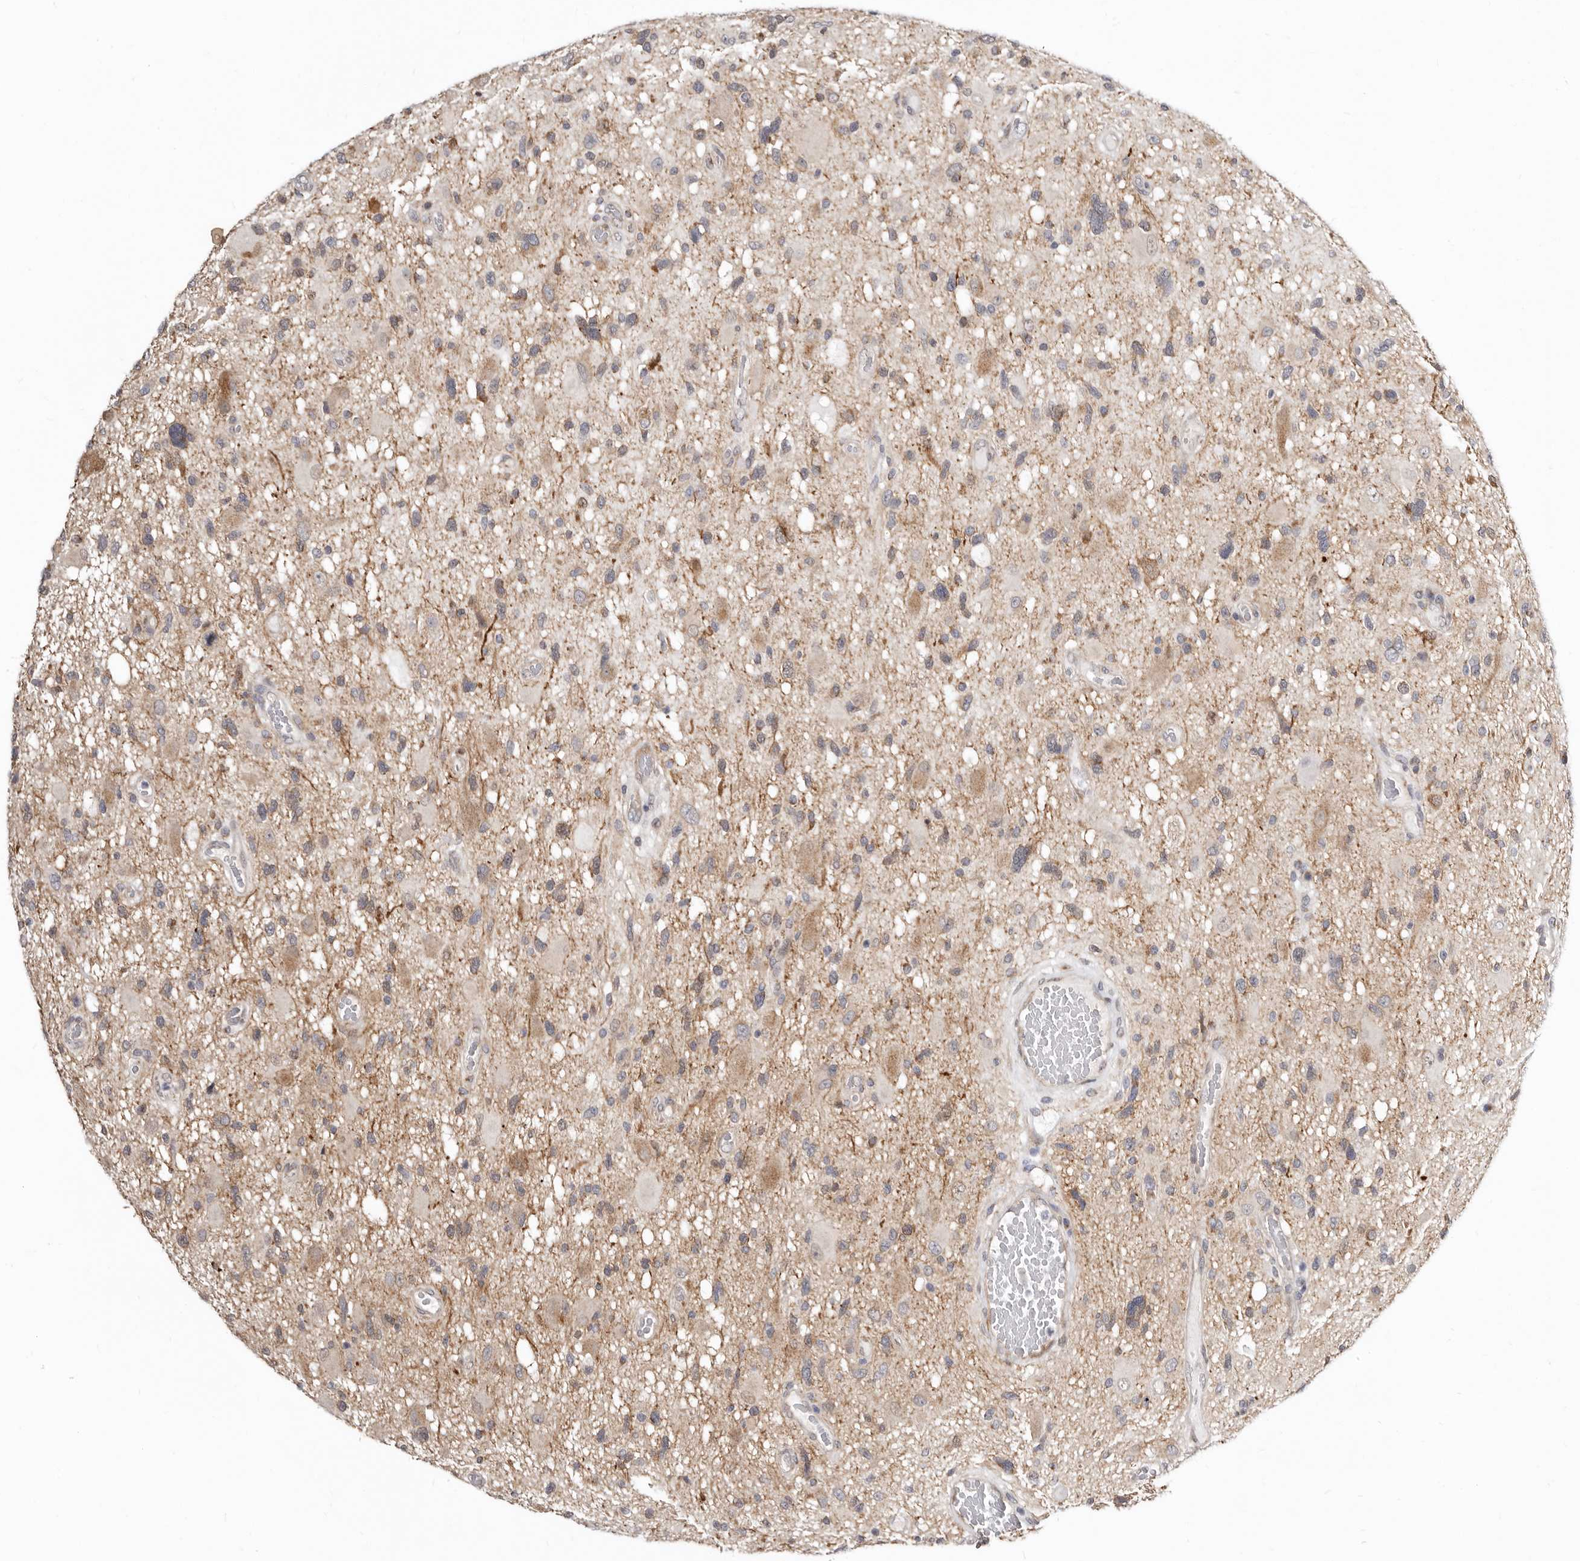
{"staining": {"intensity": "weak", "quantity": "<25%", "location": "cytoplasmic/membranous"}, "tissue": "glioma", "cell_type": "Tumor cells", "image_type": "cancer", "snomed": [{"axis": "morphology", "description": "Glioma, malignant, High grade"}, {"axis": "topography", "description": "Brain"}], "caption": "There is no significant staining in tumor cells of malignant glioma (high-grade). (Brightfield microscopy of DAB (3,3'-diaminobenzidine) immunohistochemistry at high magnification).", "gene": "KLHL4", "patient": {"sex": "male", "age": 33}}